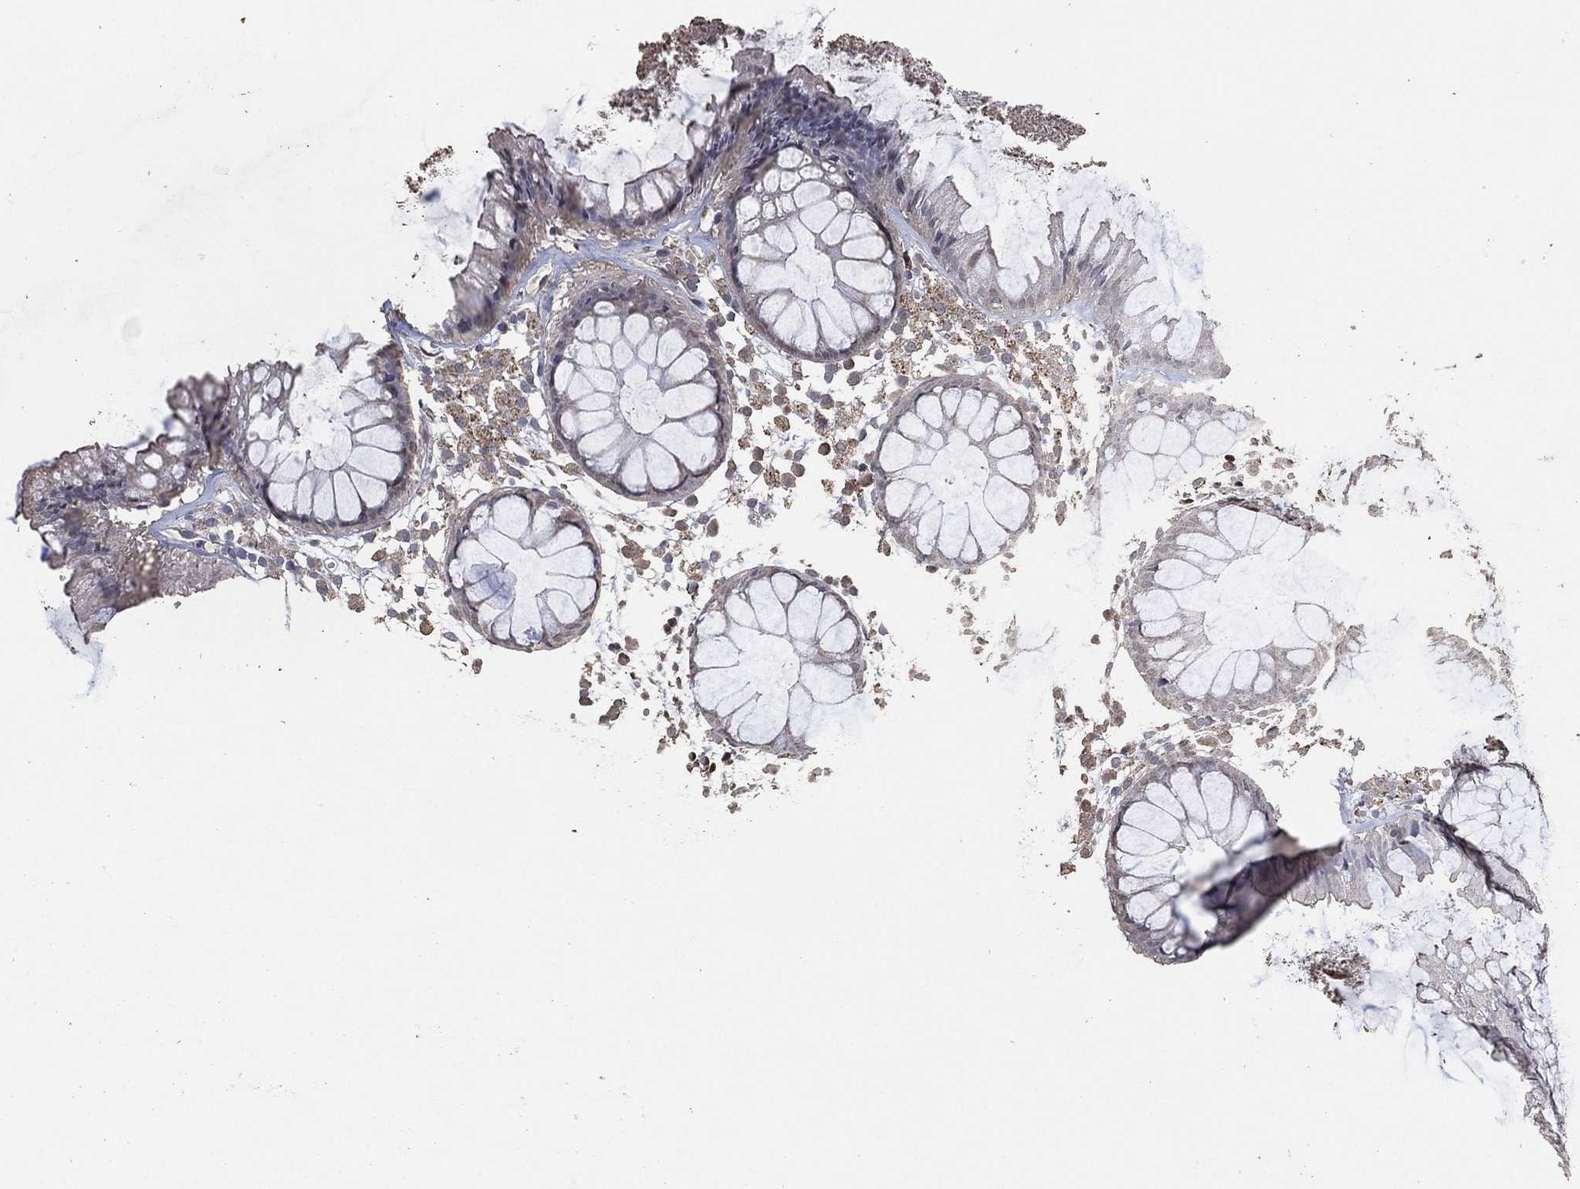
{"staining": {"intensity": "negative", "quantity": "none", "location": "none"}, "tissue": "colon", "cell_type": "Endothelial cells", "image_type": "normal", "snomed": [{"axis": "morphology", "description": "Normal tissue, NOS"}, {"axis": "morphology", "description": "Adenocarcinoma, NOS"}, {"axis": "topography", "description": "Colon"}], "caption": "Micrograph shows no protein positivity in endothelial cells of unremarkable colon. The staining was performed using DAB to visualize the protein expression in brown, while the nuclei were stained in blue with hematoxylin (Magnification: 20x).", "gene": "ADPRHL1", "patient": {"sex": "male", "age": 65}}